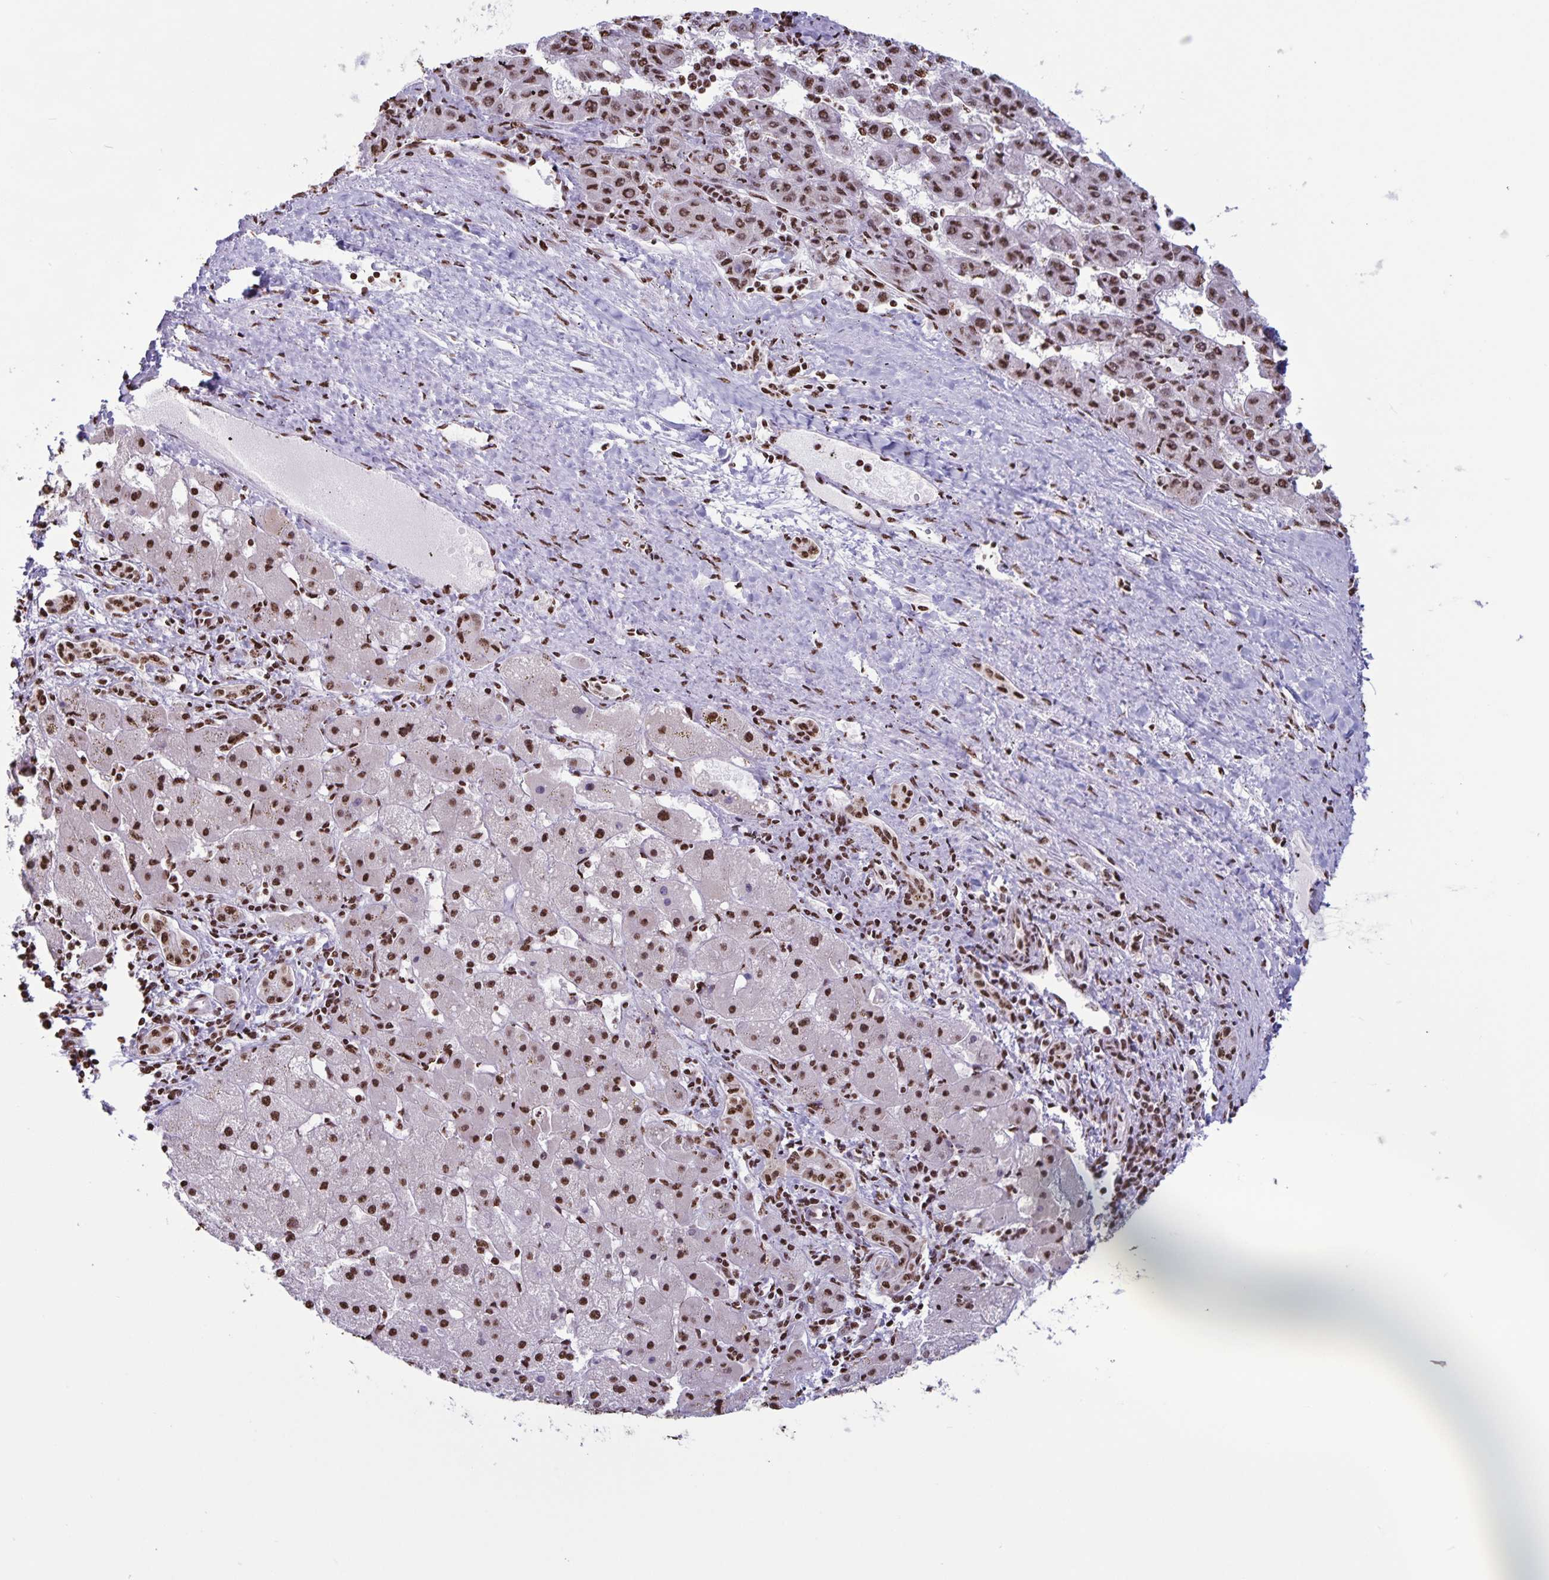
{"staining": {"intensity": "moderate", "quantity": ">75%", "location": "nuclear"}, "tissue": "liver cancer", "cell_type": "Tumor cells", "image_type": "cancer", "snomed": [{"axis": "morphology", "description": "Carcinoma, Hepatocellular, NOS"}, {"axis": "topography", "description": "Liver"}], "caption": "Immunohistochemical staining of human liver cancer (hepatocellular carcinoma) shows moderate nuclear protein positivity in approximately >75% of tumor cells. The staining was performed using DAB (3,3'-diaminobenzidine) to visualize the protein expression in brown, while the nuclei were stained in blue with hematoxylin (Magnification: 20x).", "gene": "DUT", "patient": {"sex": "female", "age": 82}}